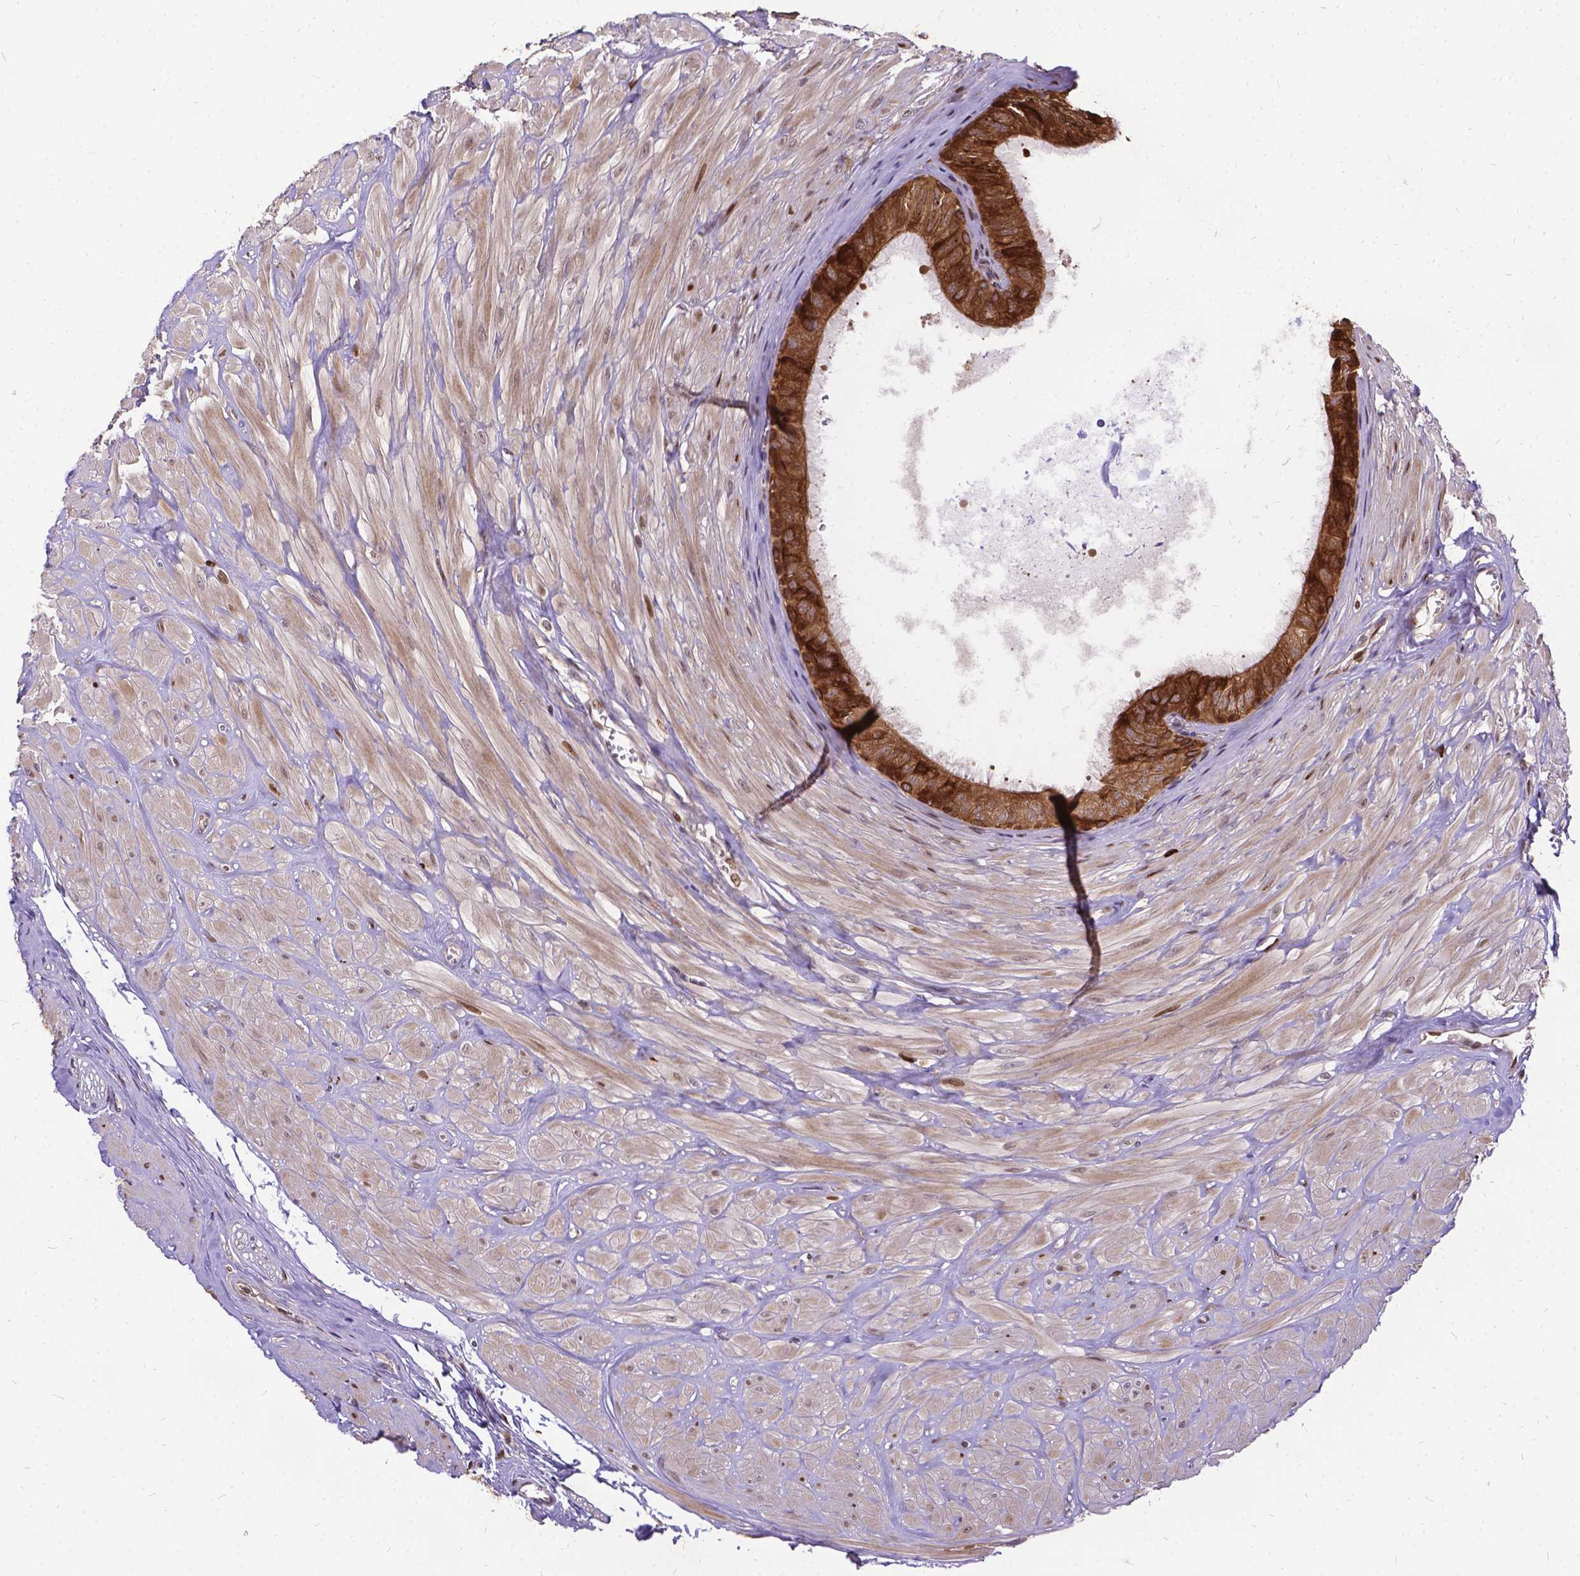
{"staining": {"intensity": "strong", "quantity": ">75%", "location": "cytoplasmic/membranous"}, "tissue": "epididymis", "cell_type": "Glandular cells", "image_type": "normal", "snomed": [{"axis": "morphology", "description": "Normal tissue, NOS"}, {"axis": "topography", "description": "Epididymis"}], "caption": "Immunohistochemistry image of benign epididymis: human epididymis stained using immunohistochemistry shows high levels of strong protein expression localized specifically in the cytoplasmic/membranous of glandular cells, appearing as a cytoplasmic/membranous brown color.", "gene": "DENND6A", "patient": {"sex": "male", "age": 37}}